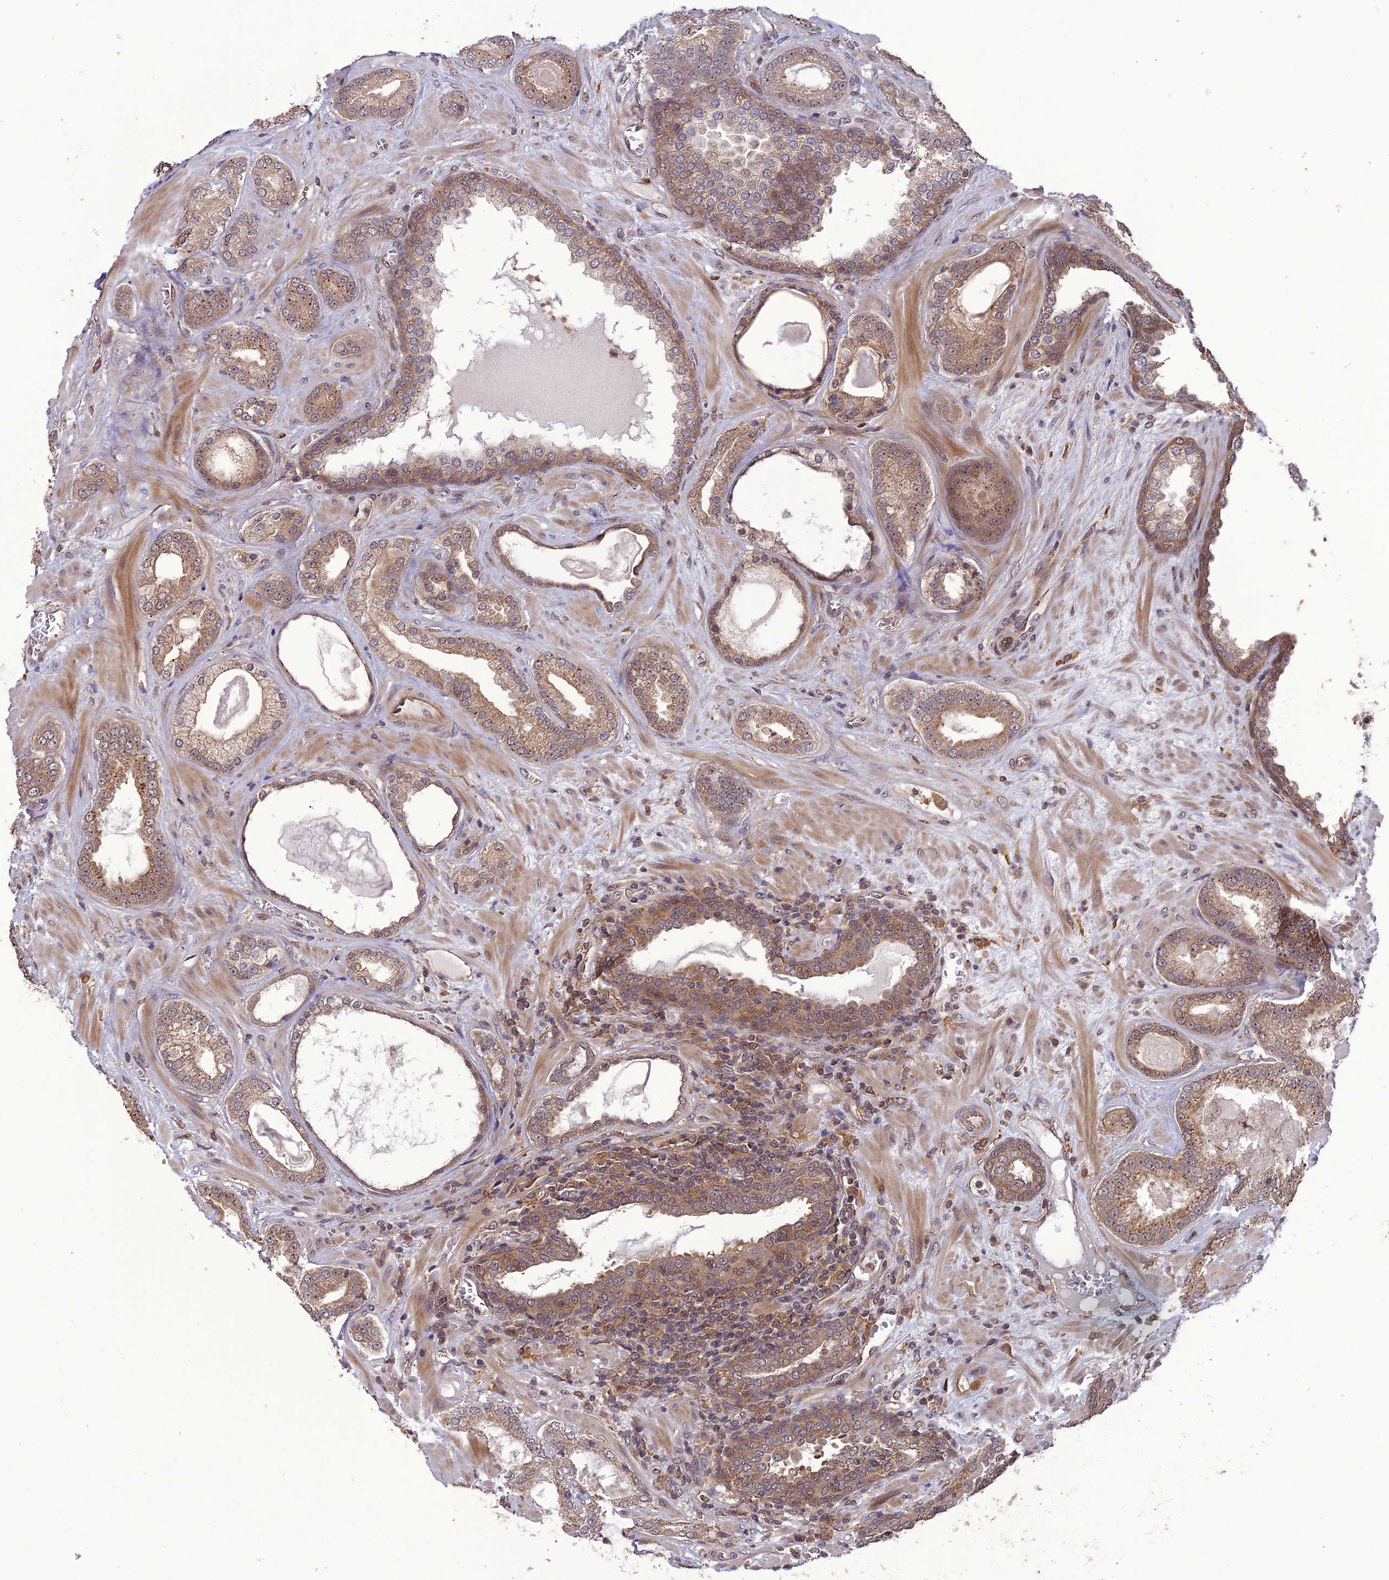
{"staining": {"intensity": "weak", "quantity": ">75%", "location": "cytoplasmic/membranous"}, "tissue": "prostate cancer", "cell_type": "Tumor cells", "image_type": "cancer", "snomed": [{"axis": "morphology", "description": "Adenocarcinoma, Low grade"}, {"axis": "topography", "description": "Prostate"}], "caption": "A low amount of weak cytoplasmic/membranous staining is seen in approximately >75% of tumor cells in prostate low-grade adenocarcinoma tissue.", "gene": "LIN37", "patient": {"sex": "male", "age": 57}}